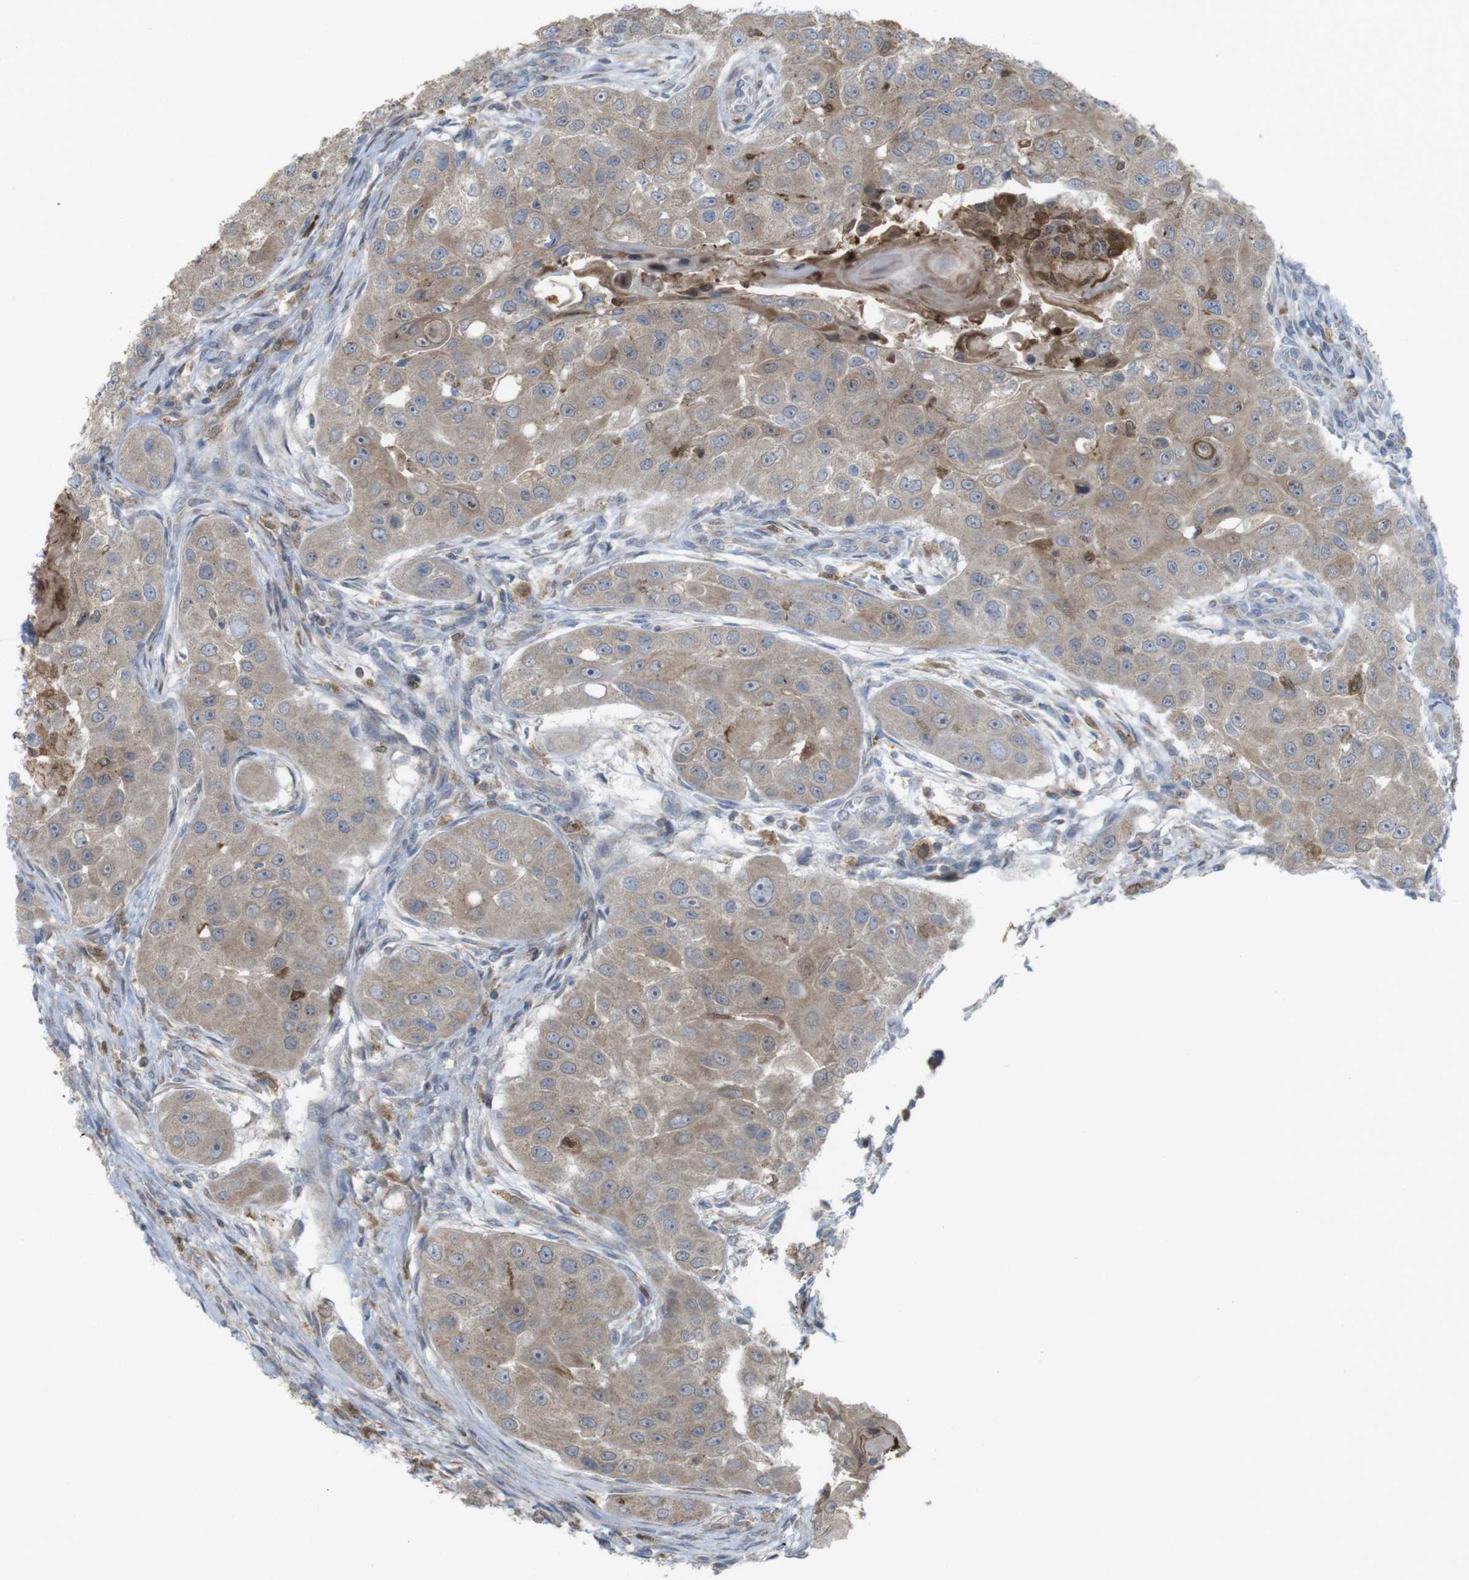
{"staining": {"intensity": "weak", "quantity": ">75%", "location": "cytoplasmic/membranous"}, "tissue": "head and neck cancer", "cell_type": "Tumor cells", "image_type": "cancer", "snomed": [{"axis": "morphology", "description": "Normal tissue, NOS"}, {"axis": "morphology", "description": "Squamous cell carcinoma, NOS"}, {"axis": "topography", "description": "Skeletal muscle"}, {"axis": "topography", "description": "Head-Neck"}], "caption": "An IHC image of neoplastic tissue is shown. Protein staining in brown highlights weak cytoplasmic/membranous positivity in squamous cell carcinoma (head and neck) within tumor cells.", "gene": "PRKCD", "patient": {"sex": "male", "age": 51}}